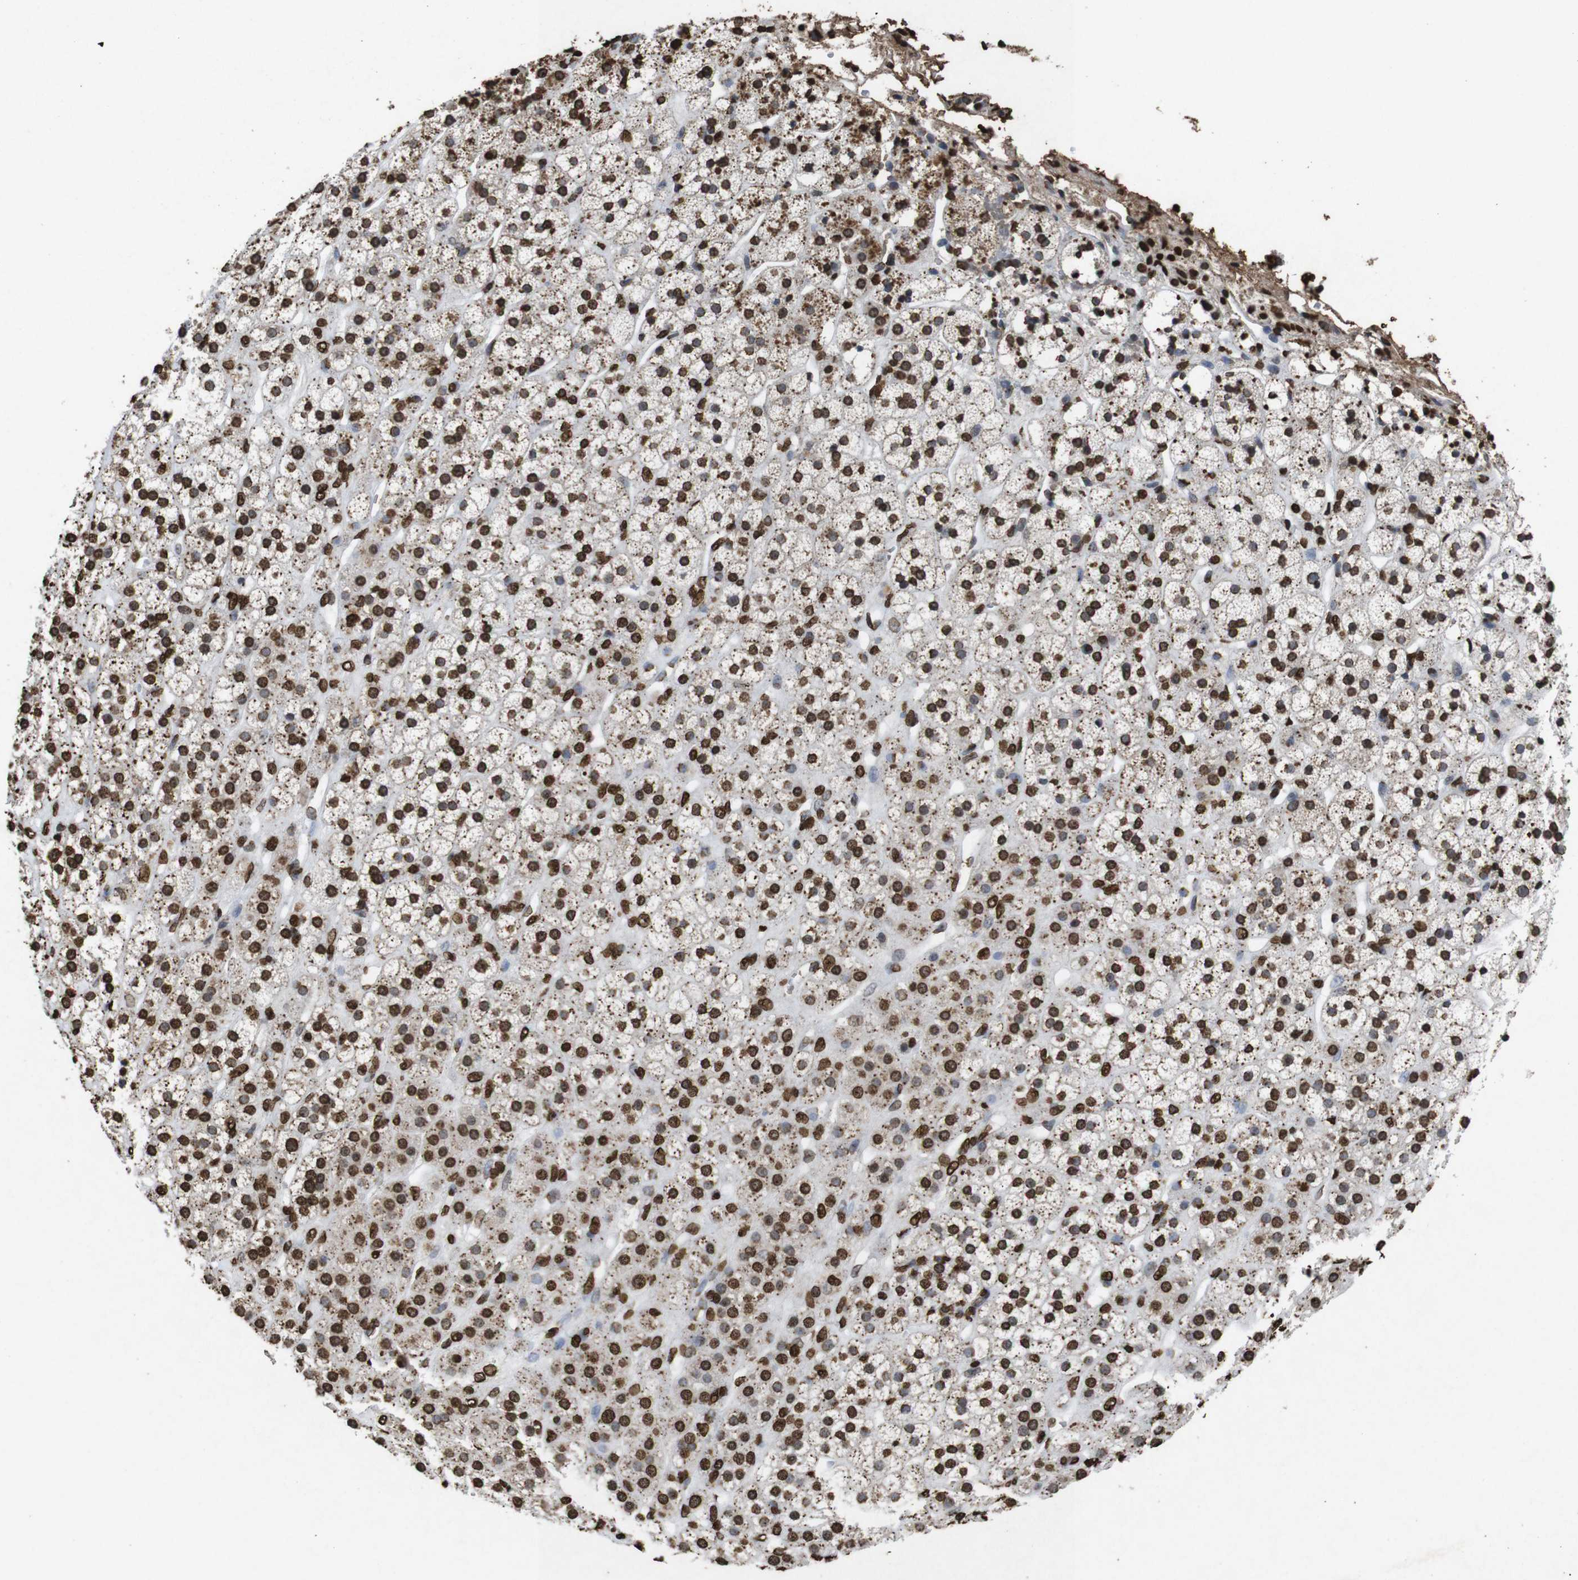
{"staining": {"intensity": "strong", "quantity": ">75%", "location": "cytoplasmic/membranous,nuclear"}, "tissue": "adrenal gland", "cell_type": "Glandular cells", "image_type": "normal", "snomed": [{"axis": "morphology", "description": "Normal tissue, NOS"}, {"axis": "topography", "description": "Adrenal gland"}], "caption": "Immunohistochemistry of normal human adrenal gland exhibits high levels of strong cytoplasmic/membranous,nuclear expression in about >75% of glandular cells.", "gene": "MDM2", "patient": {"sex": "male", "age": 56}}